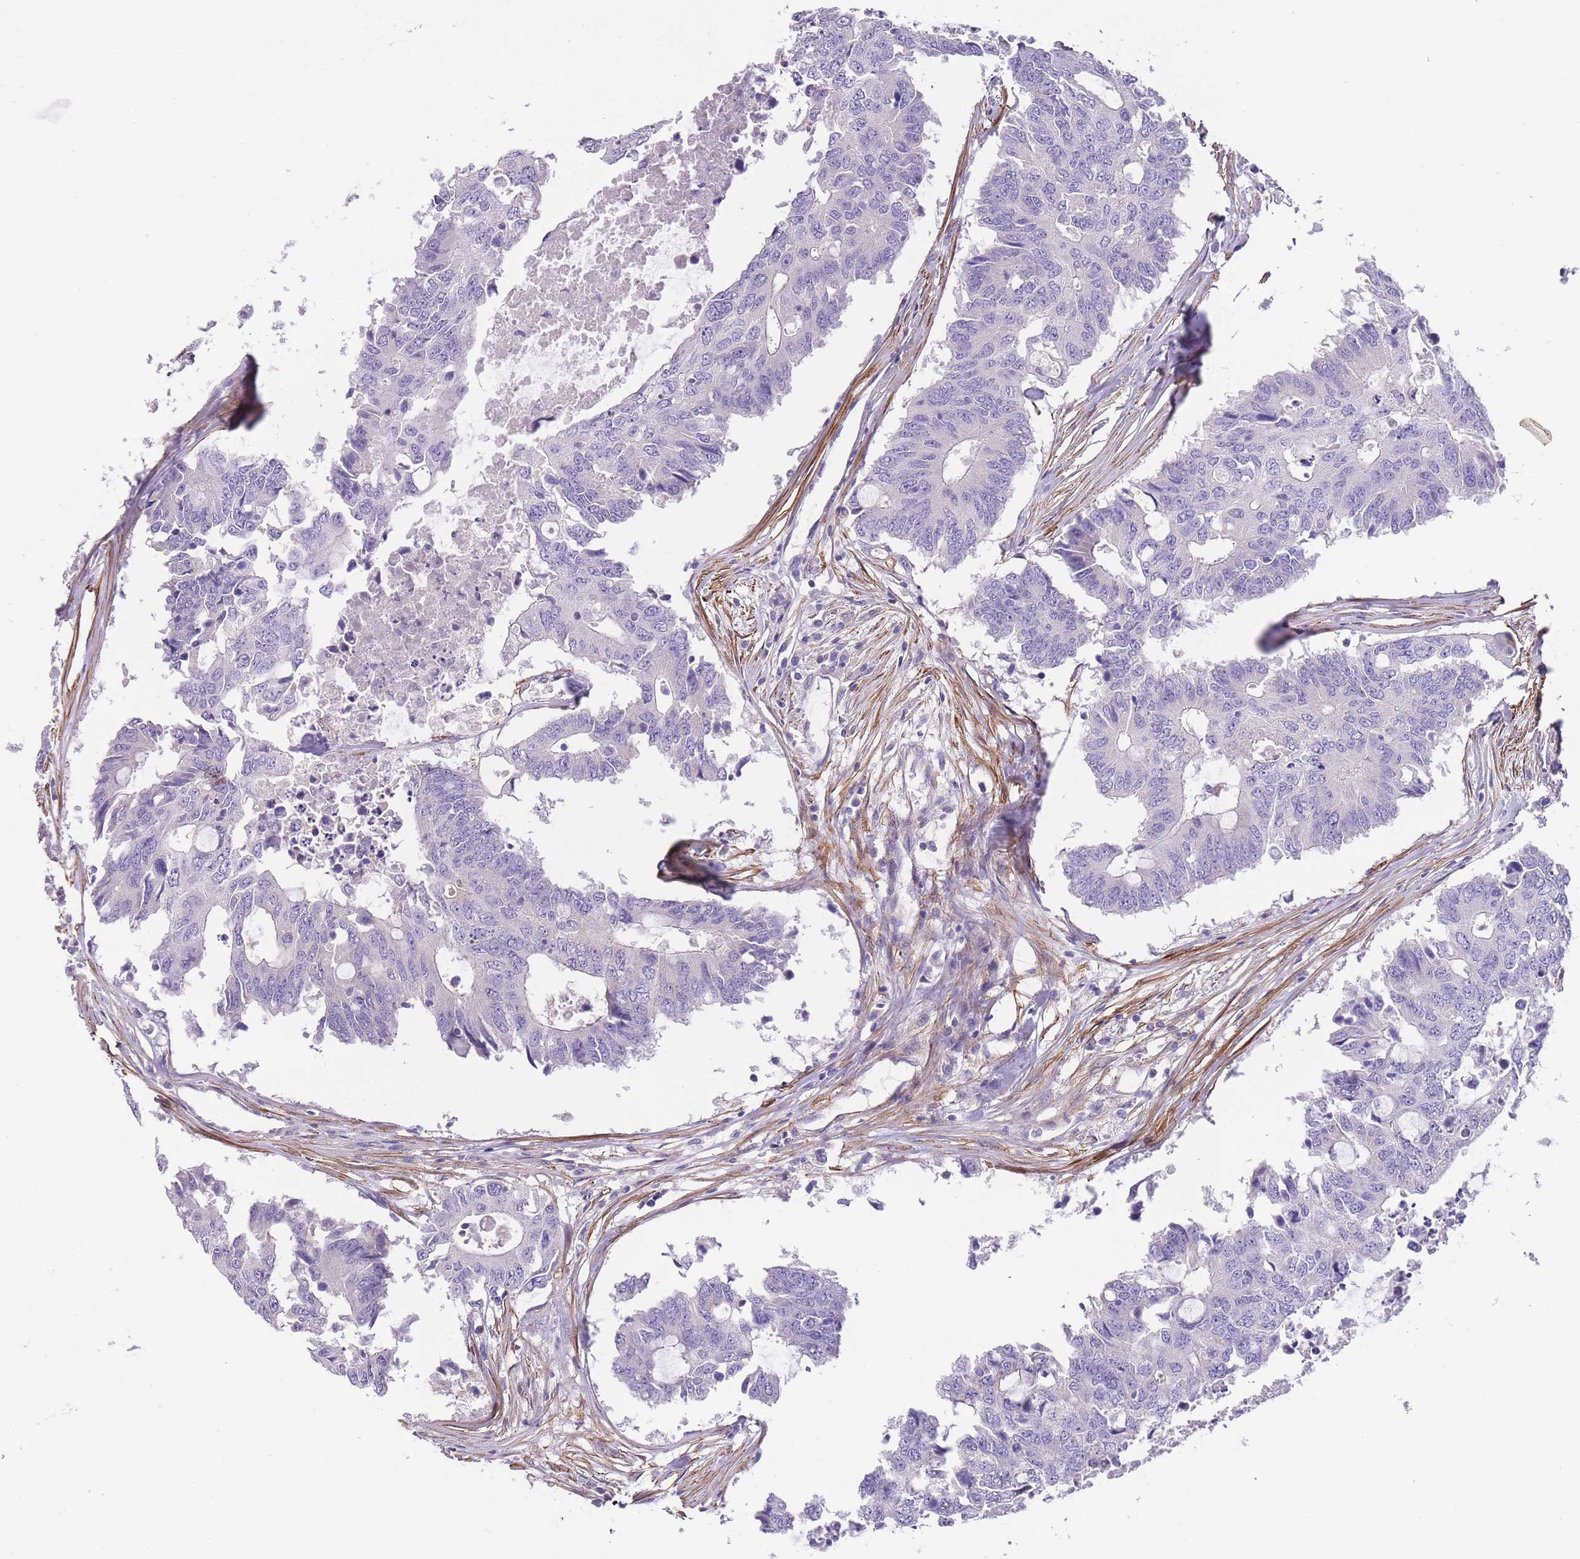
{"staining": {"intensity": "negative", "quantity": "none", "location": "none"}, "tissue": "colorectal cancer", "cell_type": "Tumor cells", "image_type": "cancer", "snomed": [{"axis": "morphology", "description": "Adenocarcinoma, NOS"}, {"axis": "topography", "description": "Colon"}], "caption": "The image shows no staining of tumor cells in adenocarcinoma (colorectal).", "gene": "FAM124A", "patient": {"sex": "male", "age": 71}}